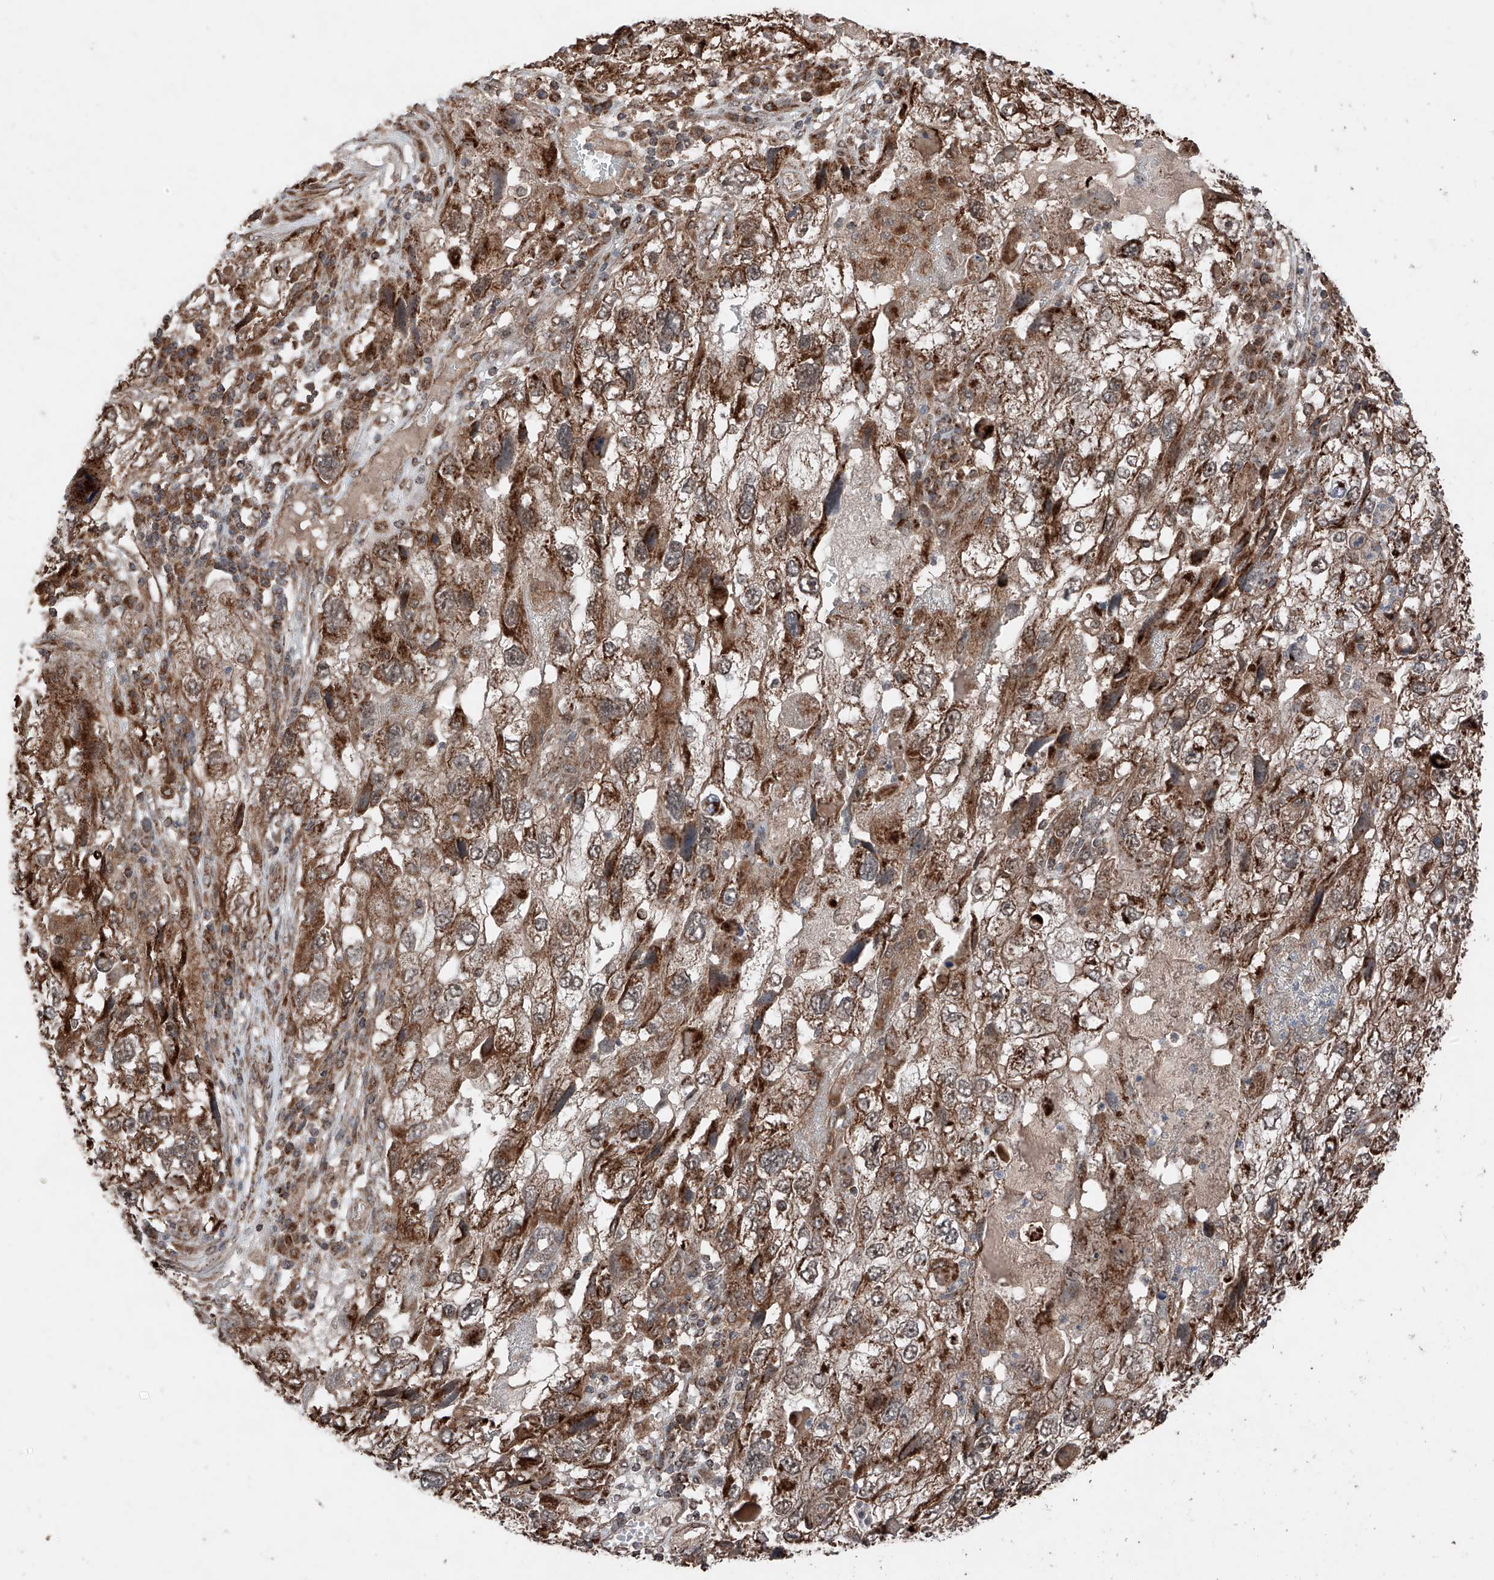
{"staining": {"intensity": "moderate", "quantity": ">75%", "location": "cytoplasmic/membranous"}, "tissue": "endometrial cancer", "cell_type": "Tumor cells", "image_type": "cancer", "snomed": [{"axis": "morphology", "description": "Adenocarcinoma, NOS"}, {"axis": "topography", "description": "Endometrium"}], "caption": "Immunohistochemical staining of human endometrial adenocarcinoma shows moderate cytoplasmic/membranous protein staining in approximately >75% of tumor cells. (IHC, brightfield microscopy, high magnification).", "gene": "ZSCAN29", "patient": {"sex": "female", "age": 49}}